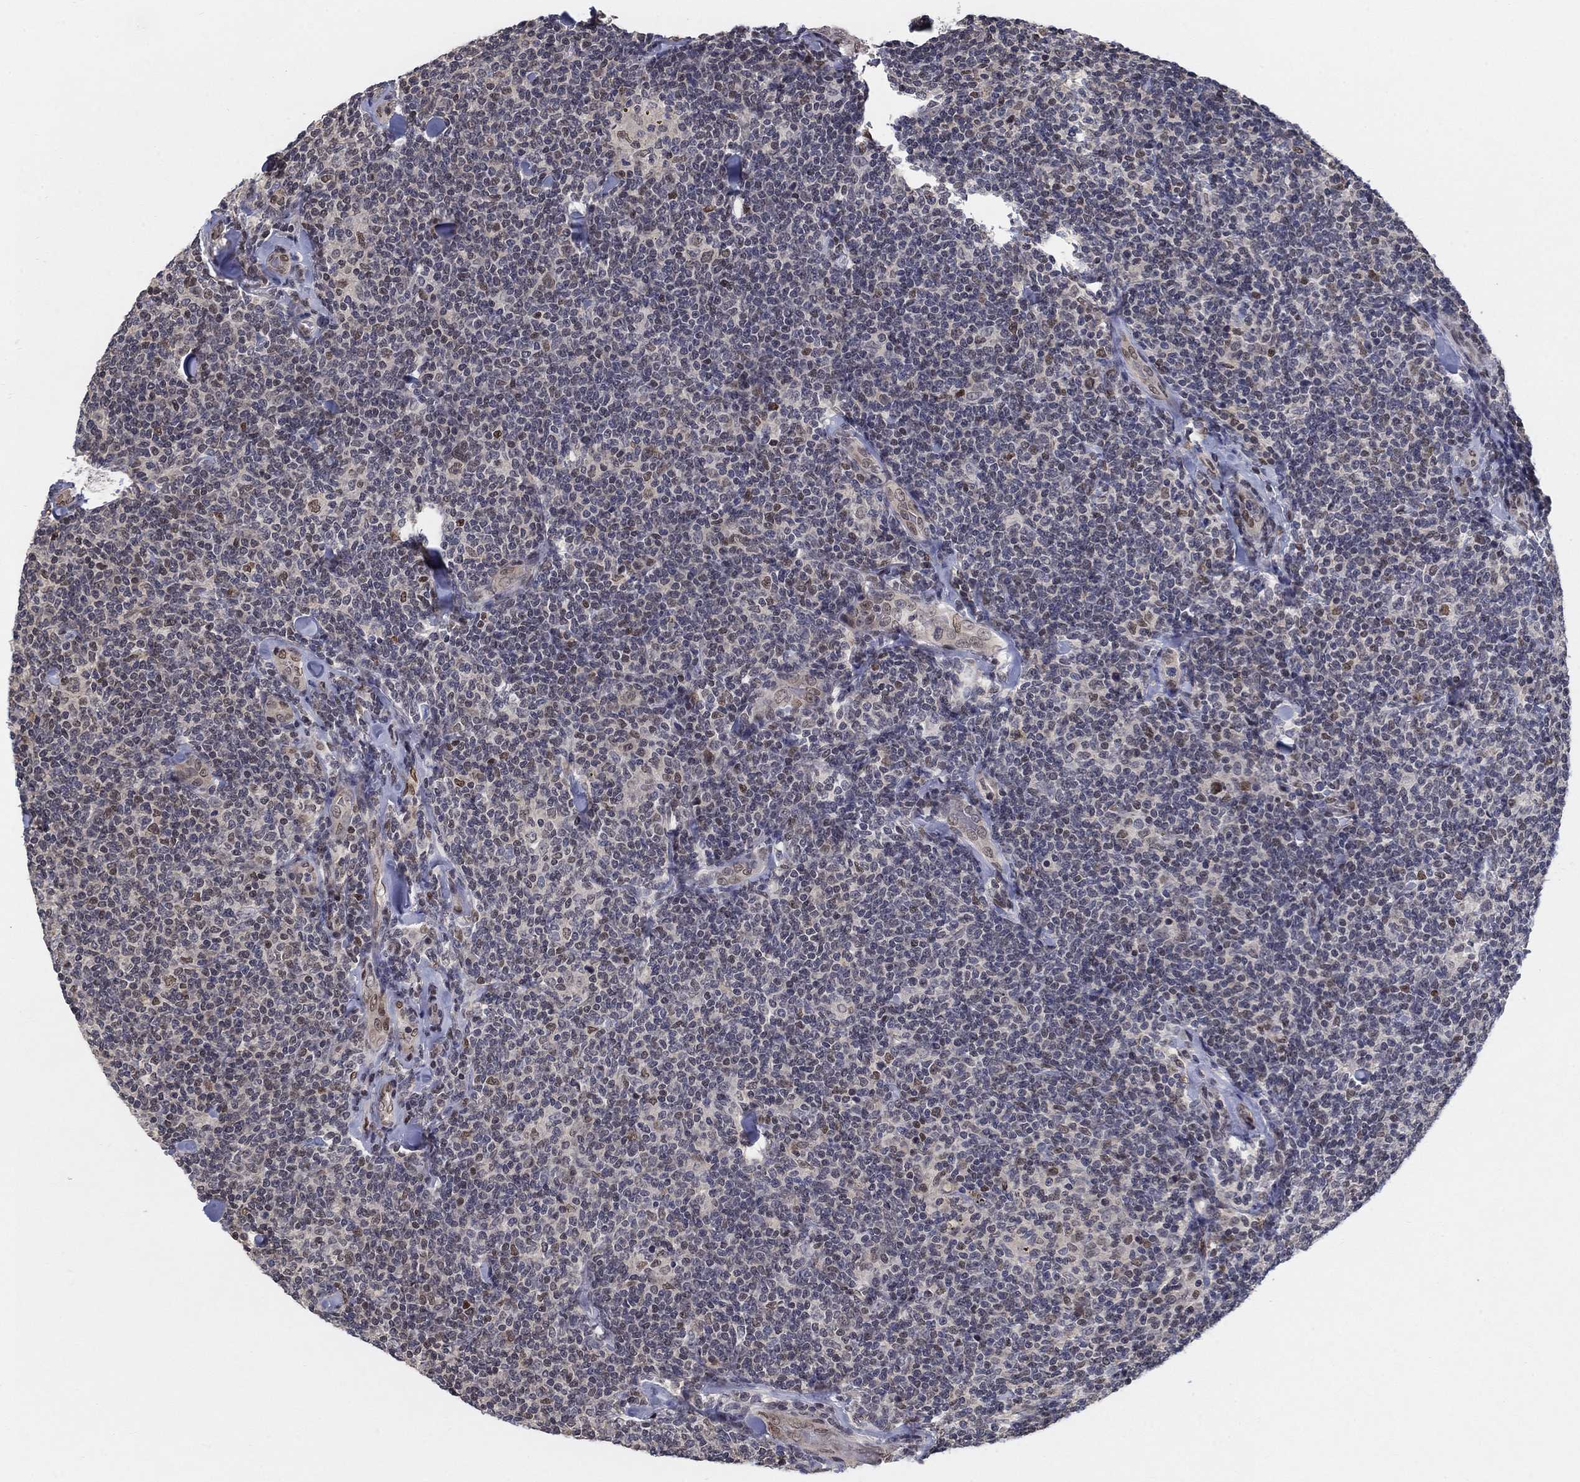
{"staining": {"intensity": "moderate", "quantity": "<25%", "location": "nuclear"}, "tissue": "lymphoma", "cell_type": "Tumor cells", "image_type": "cancer", "snomed": [{"axis": "morphology", "description": "Malignant lymphoma, non-Hodgkin's type, Low grade"}, {"axis": "topography", "description": "Lymph node"}], "caption": "Immunohistochemistry (IHC) staining of lymphoma, which shows low levels of moderate nuclear staining in approximately <25% of tumor cells indicating moderate nuclear protein positivity. The staining was performed using DAB (brown) for protein detection and nuclei were counterstained in hematoxylin (blue).", "gene": "CENPE", "patient": {"sex": "female", "age": 56}}